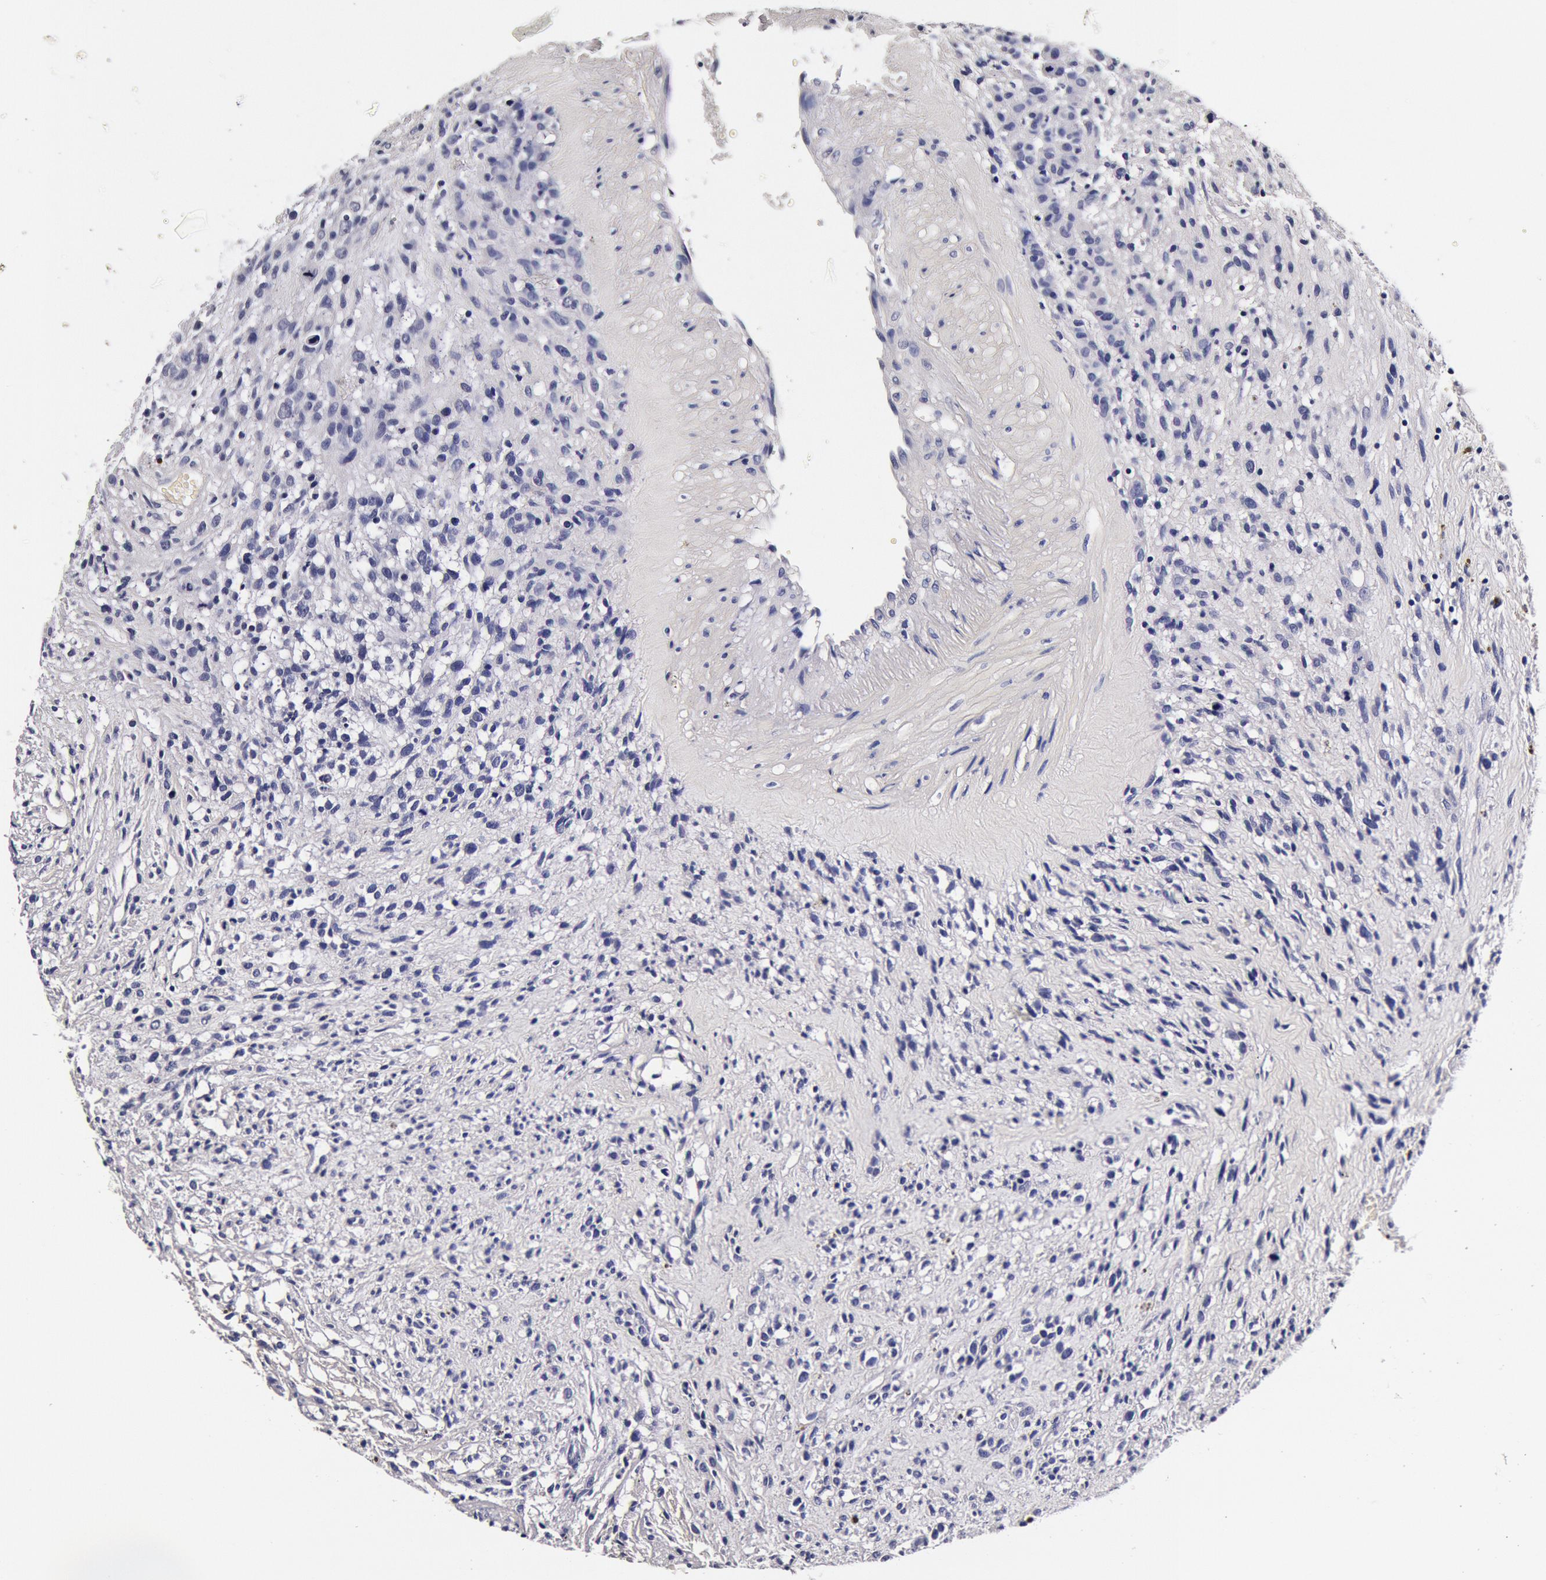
{"staining": {"intensity": "negative", "quantity": "none", "location": "none"}, "tissue": "glioma", "cell_type": "Tumor cells", "image_type": "cancer", "snomed": [{"axis": "morphology", "description": "Glioma, malignant, High grade"}, {"axis": "topography", "description": "Brain"}], "caption": "An IHC histopathology image of glioma is shown. There is no staining in tumor cells of glioma. Brightfield microscopy of IHC stained with DAB (brown) and hematoxylin (blue), captured at high magnification.", "gene": "CCDC22", "patient": {"sex": "male", "age": 66}}